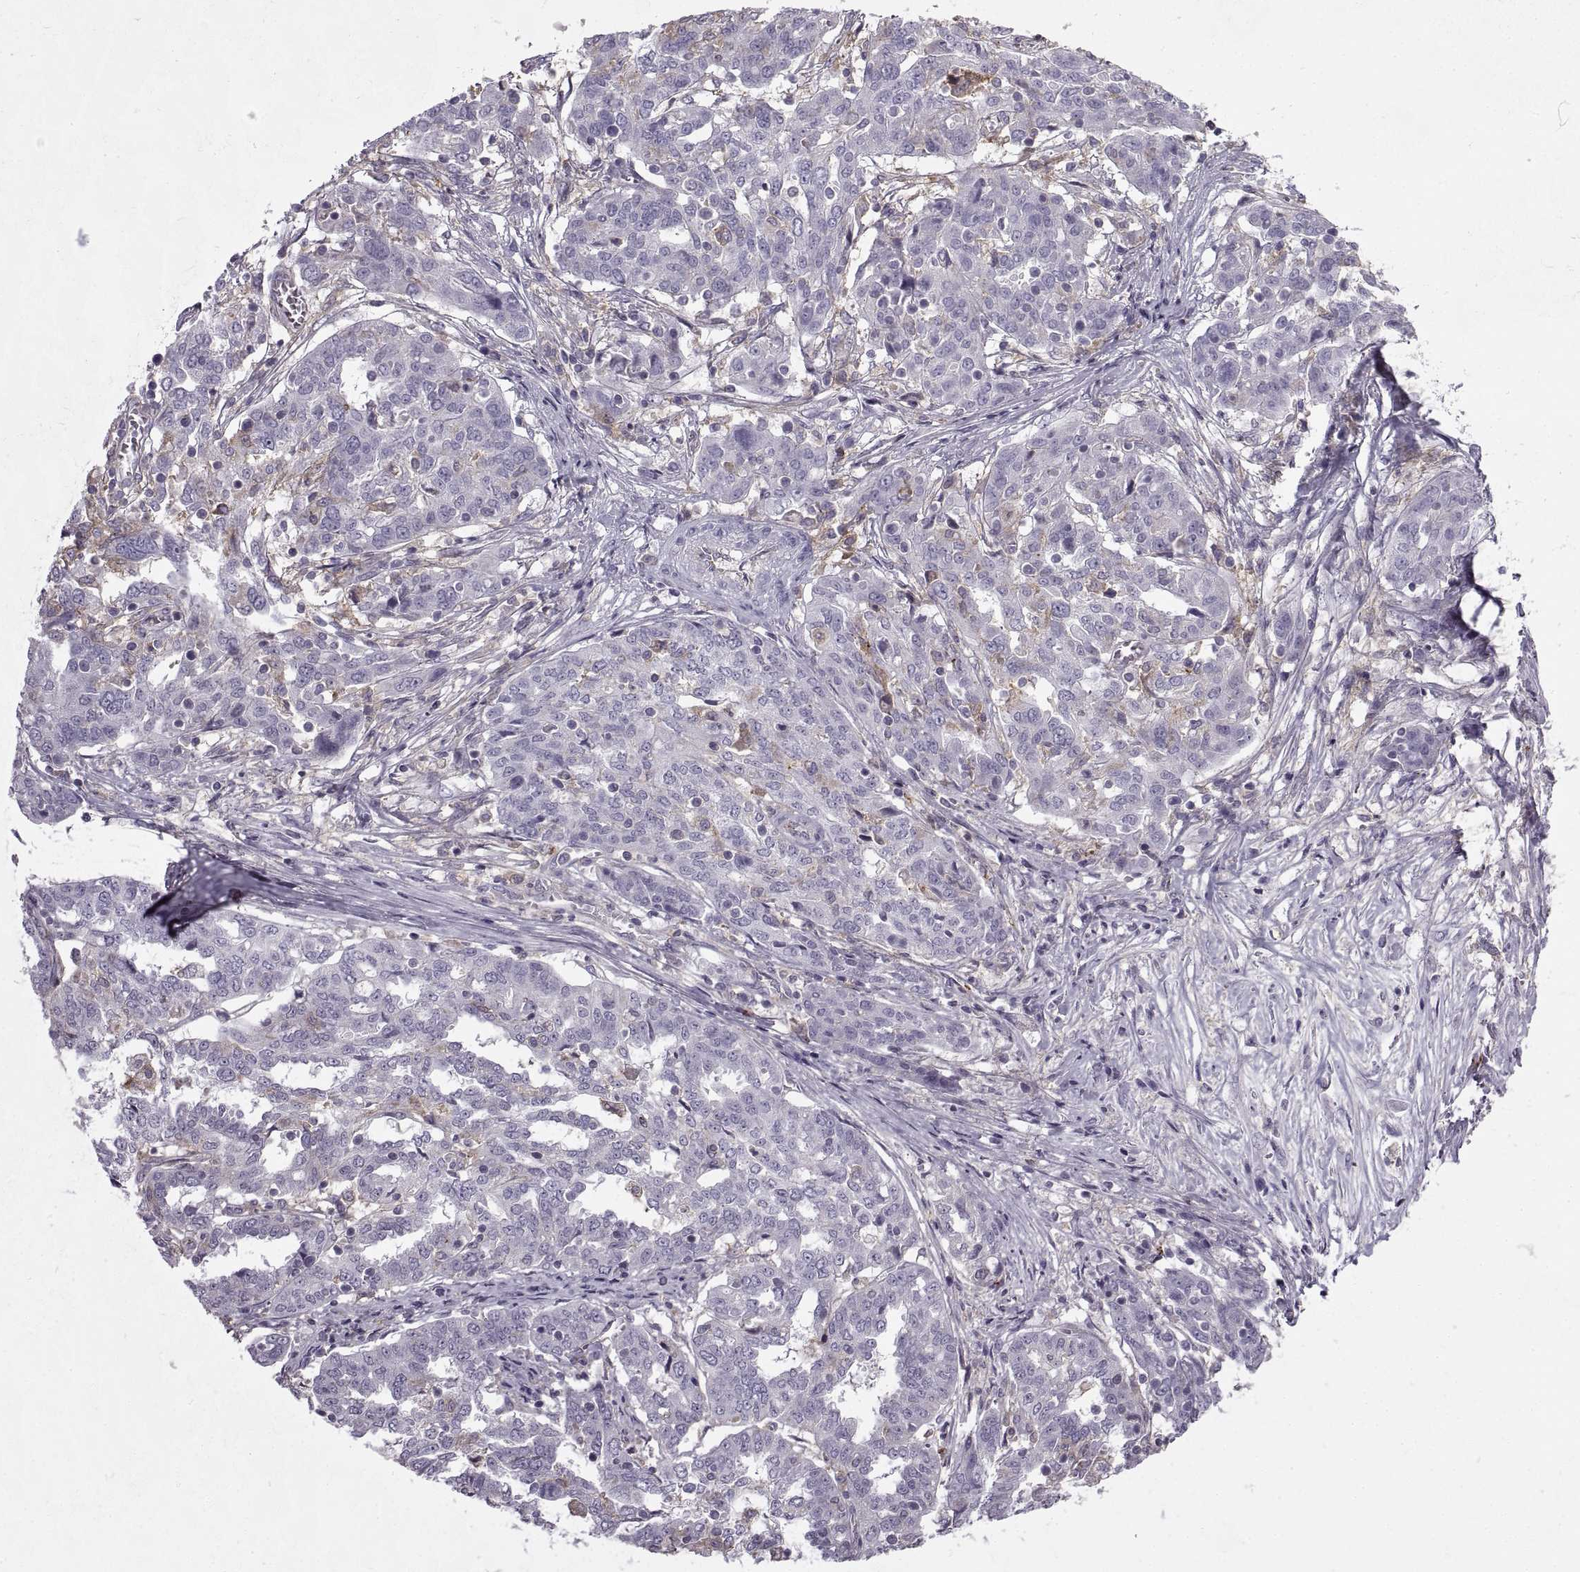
{"staining": {"intensity": "negative", "quantity": "none", "location": "none"}, "tissue": "ovarian cancer", "cell_type": "Tumor cells", "image_type": "cancer", "snomed": [{"axis": "morphology", "description": "Cystadenocarcinoma, serous, NOS"}, {"axis": "topography", "description": "Ovary"}], "caption": "Ovarian serous cystadenocarcinoma was stained to show a protein in brown. There is no significant staining in tumor cells. (DAB immunohistochemistry (IHC) visualized using brightfield microscopy, high magnification).", "gene": "RALB", "patient": {"sex": "female", "age": 67}}